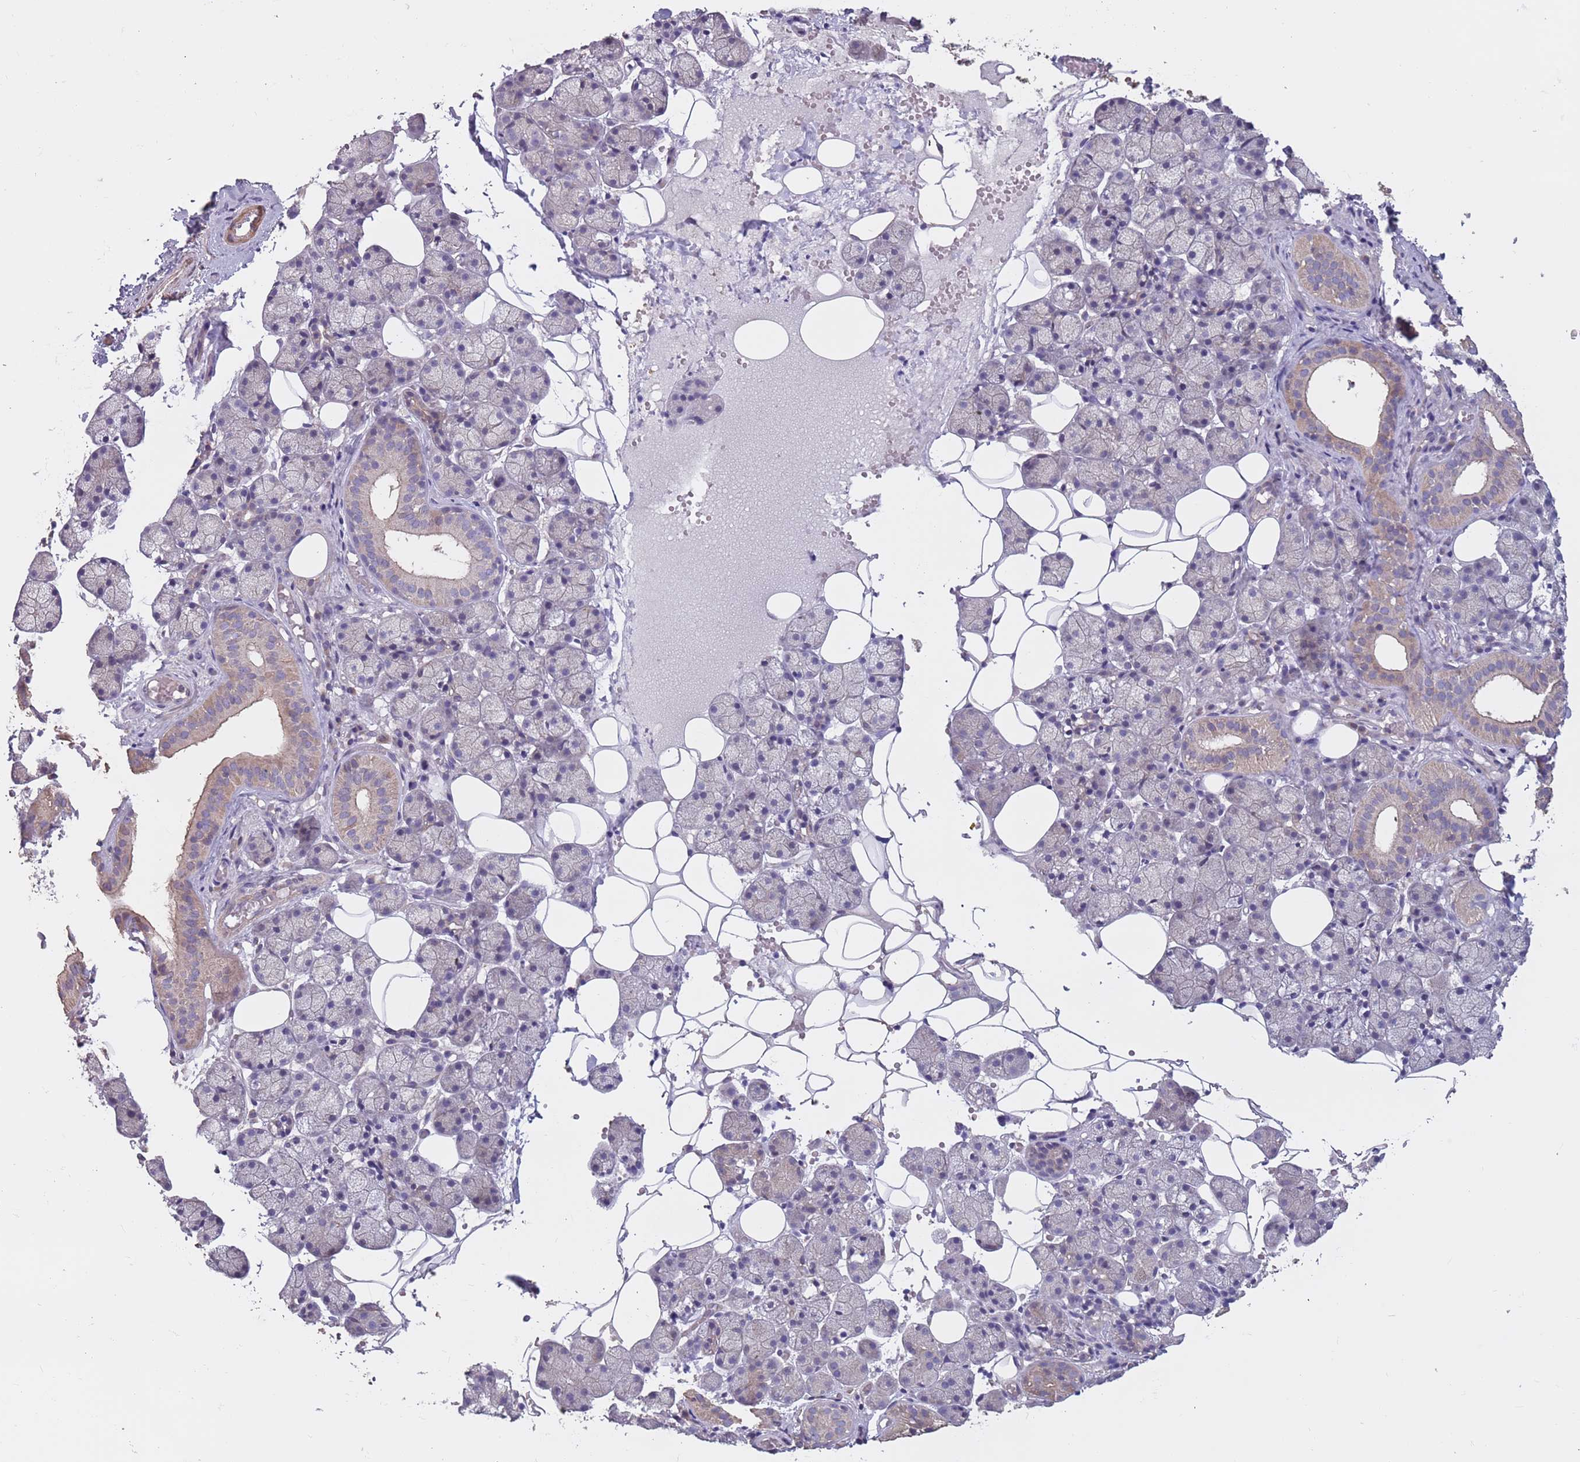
{"staining": {"intensity": "weak", "quantity": "<25%", "location": "cytoplasmic/membranous"}, "tissue": "salivary gland", "cell_type": "Glandular cells", "image_type": "normal", "snomed": [{"axis": "morphology", "description": "Normal tissue, NOS"}, {"axis": "topography", "description": "Salivary gland"}], "caption": "IHC of normal human salivary gland reveals no expression in glandular cells. Brightfield microscopy of immunohistochemistry stained with DAB (brown) and hematoxylin (blue), captured at high magnification.", "gene": "MBD3L1", "patient": {"sex": "female", "age": 33}}